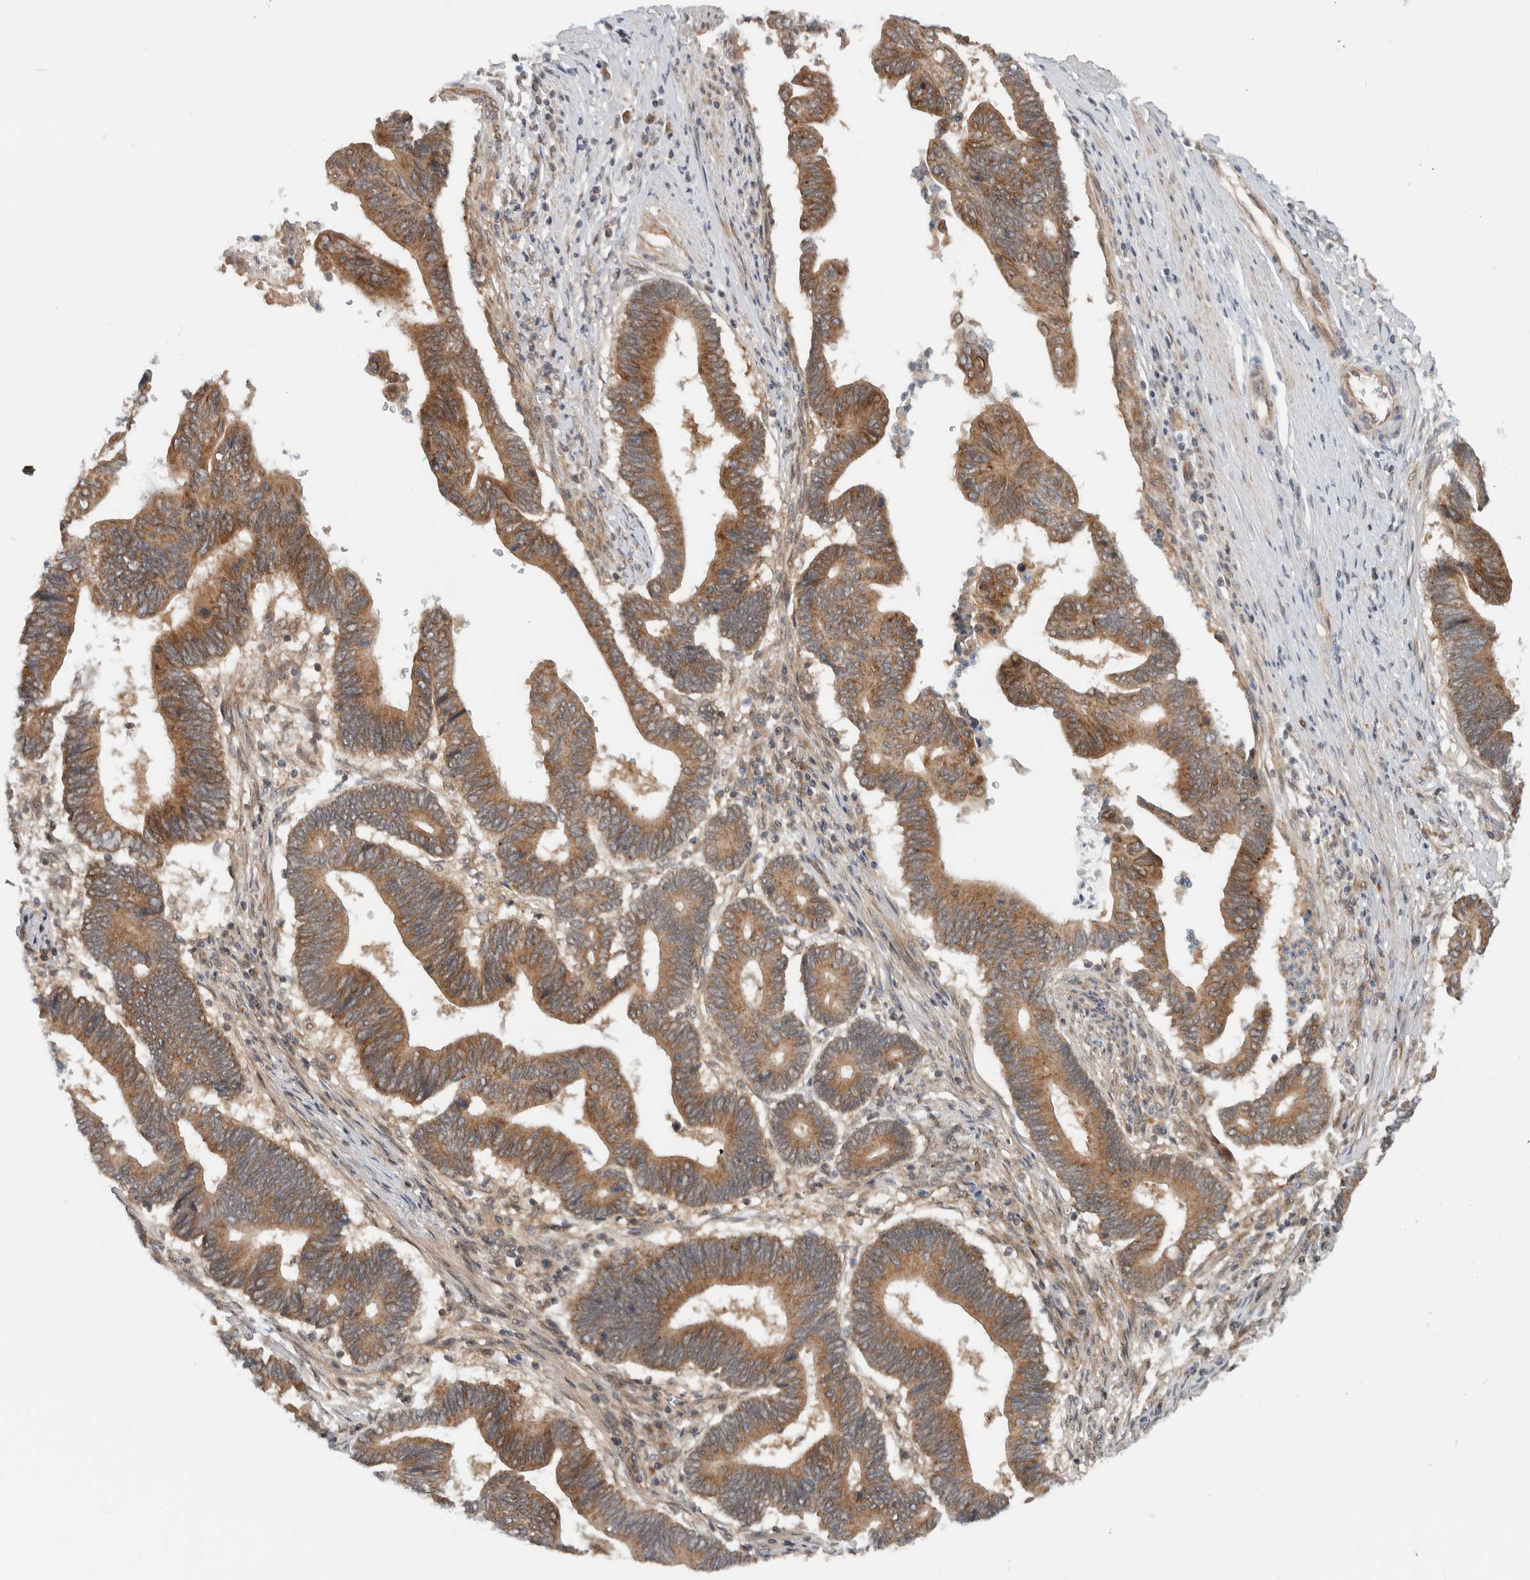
{"staining": {"intensity": "moderate", "quantity": ">75%", "location": "cytoplasmic/membranous"}, "tissue": "pancreatic cancer", "cell_type": "Tumor cells", "image_type": "cancer", "snomed": [{"axis": "morphology", "description": "Adenocarcinoma, NOS"}, {"axis": "topography", "description": "Pancreas"}], "caption": "IHC of human pancreatic cancer (adenocarcinoma) reveals medium levels of moderate cytoplasmic/membranous expression in approximately >75% of tumor cells.", "gene": "KLHL6", "patient": {"sex": "female", "age": 70}}